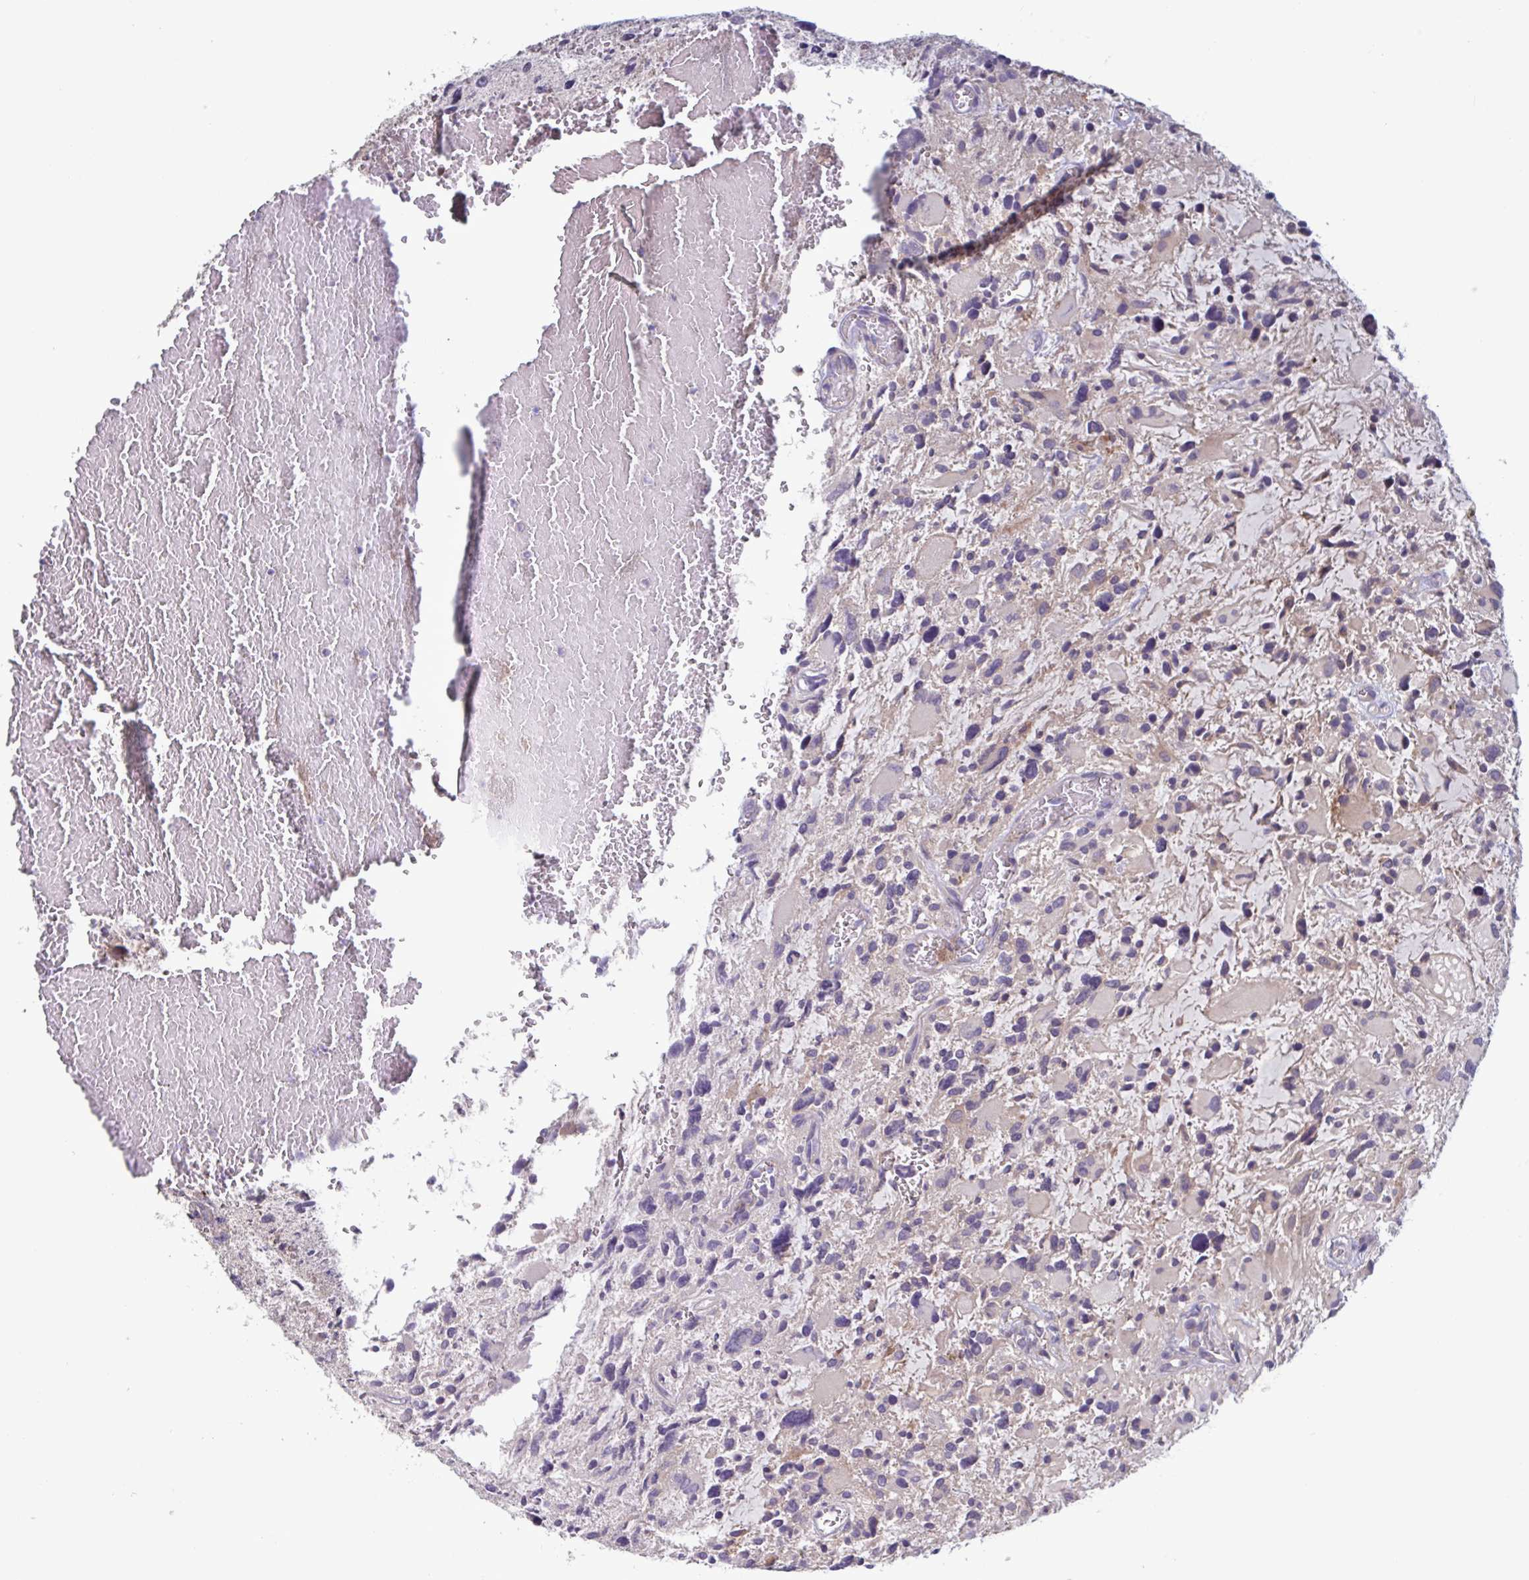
{"staining": {"intensity": "negative", "quantity": "none", "location": "none"}, "tissue": "glioma", "cell_type": "Tumor cells", "image_type": "cancer", "snomed": [{"axis": "morphology", "description": "Glioma, malignant, High grade"}, {"axis": "topography", "description": "Brain"}], "caption": "A high-resolution histopathology image shows IHC staining of malignant glioma (high-grade), which reveals no significant expression in tumor cells.", "gene": "CD1E", "patient": {"sex": "female", "age": 11}}